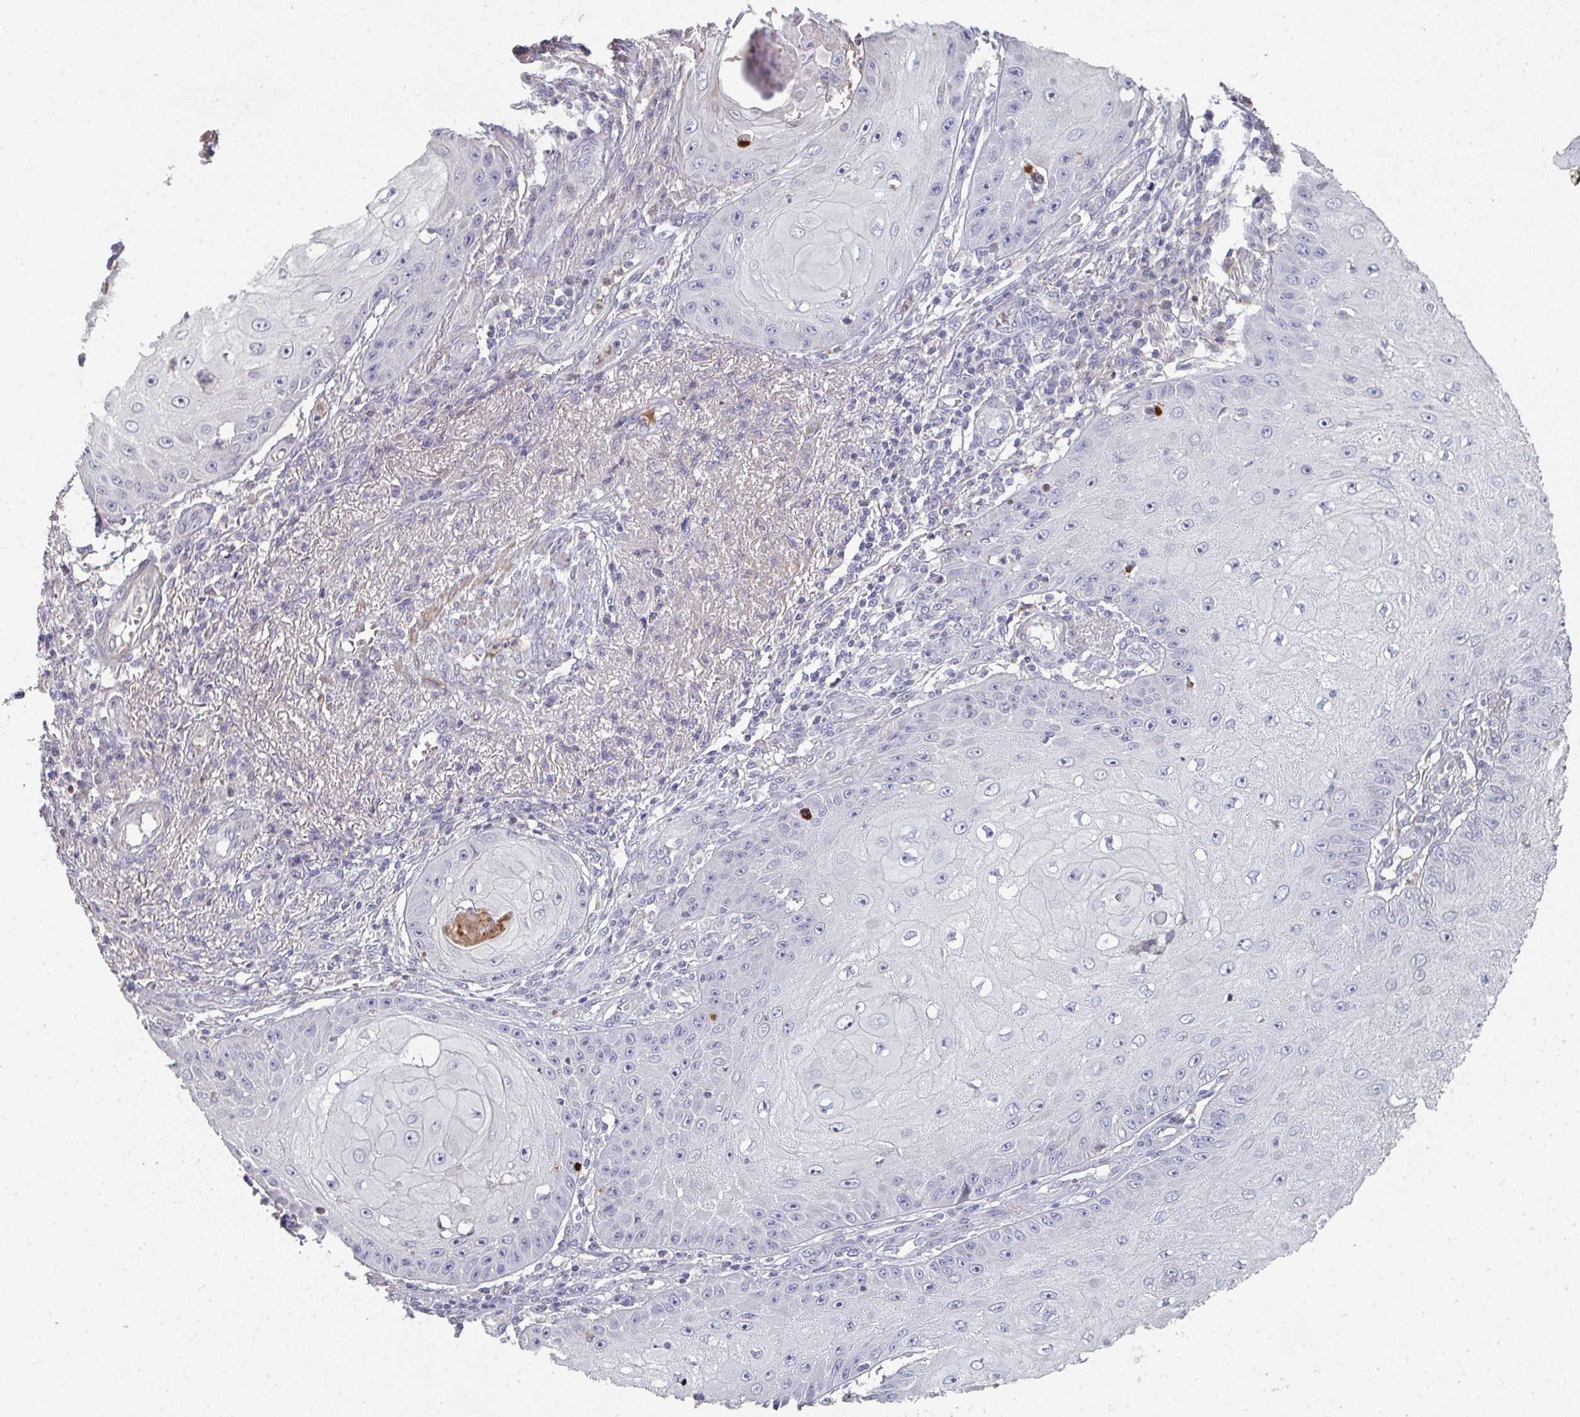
{"staining": {"intensity": "negative", "quantity": "none", "location": "none"}, "tissue": "skin cancer", "cell_type": "Tumor cells", "image_type": "cancer", "snomed": [{"axis": "morphology", "description": "Squamous cell carcinoma, NOS"}, {"axis": "topography", "description": "Skin"}], "caption": "Immunohistochemistry photomicrograph of neoplastic tissue: human skin cancer stained with DAB exhibits no significant protein staining in tumor cells.", "gene": "A1CF", "patient": {"sex": "male", "age": 70}}